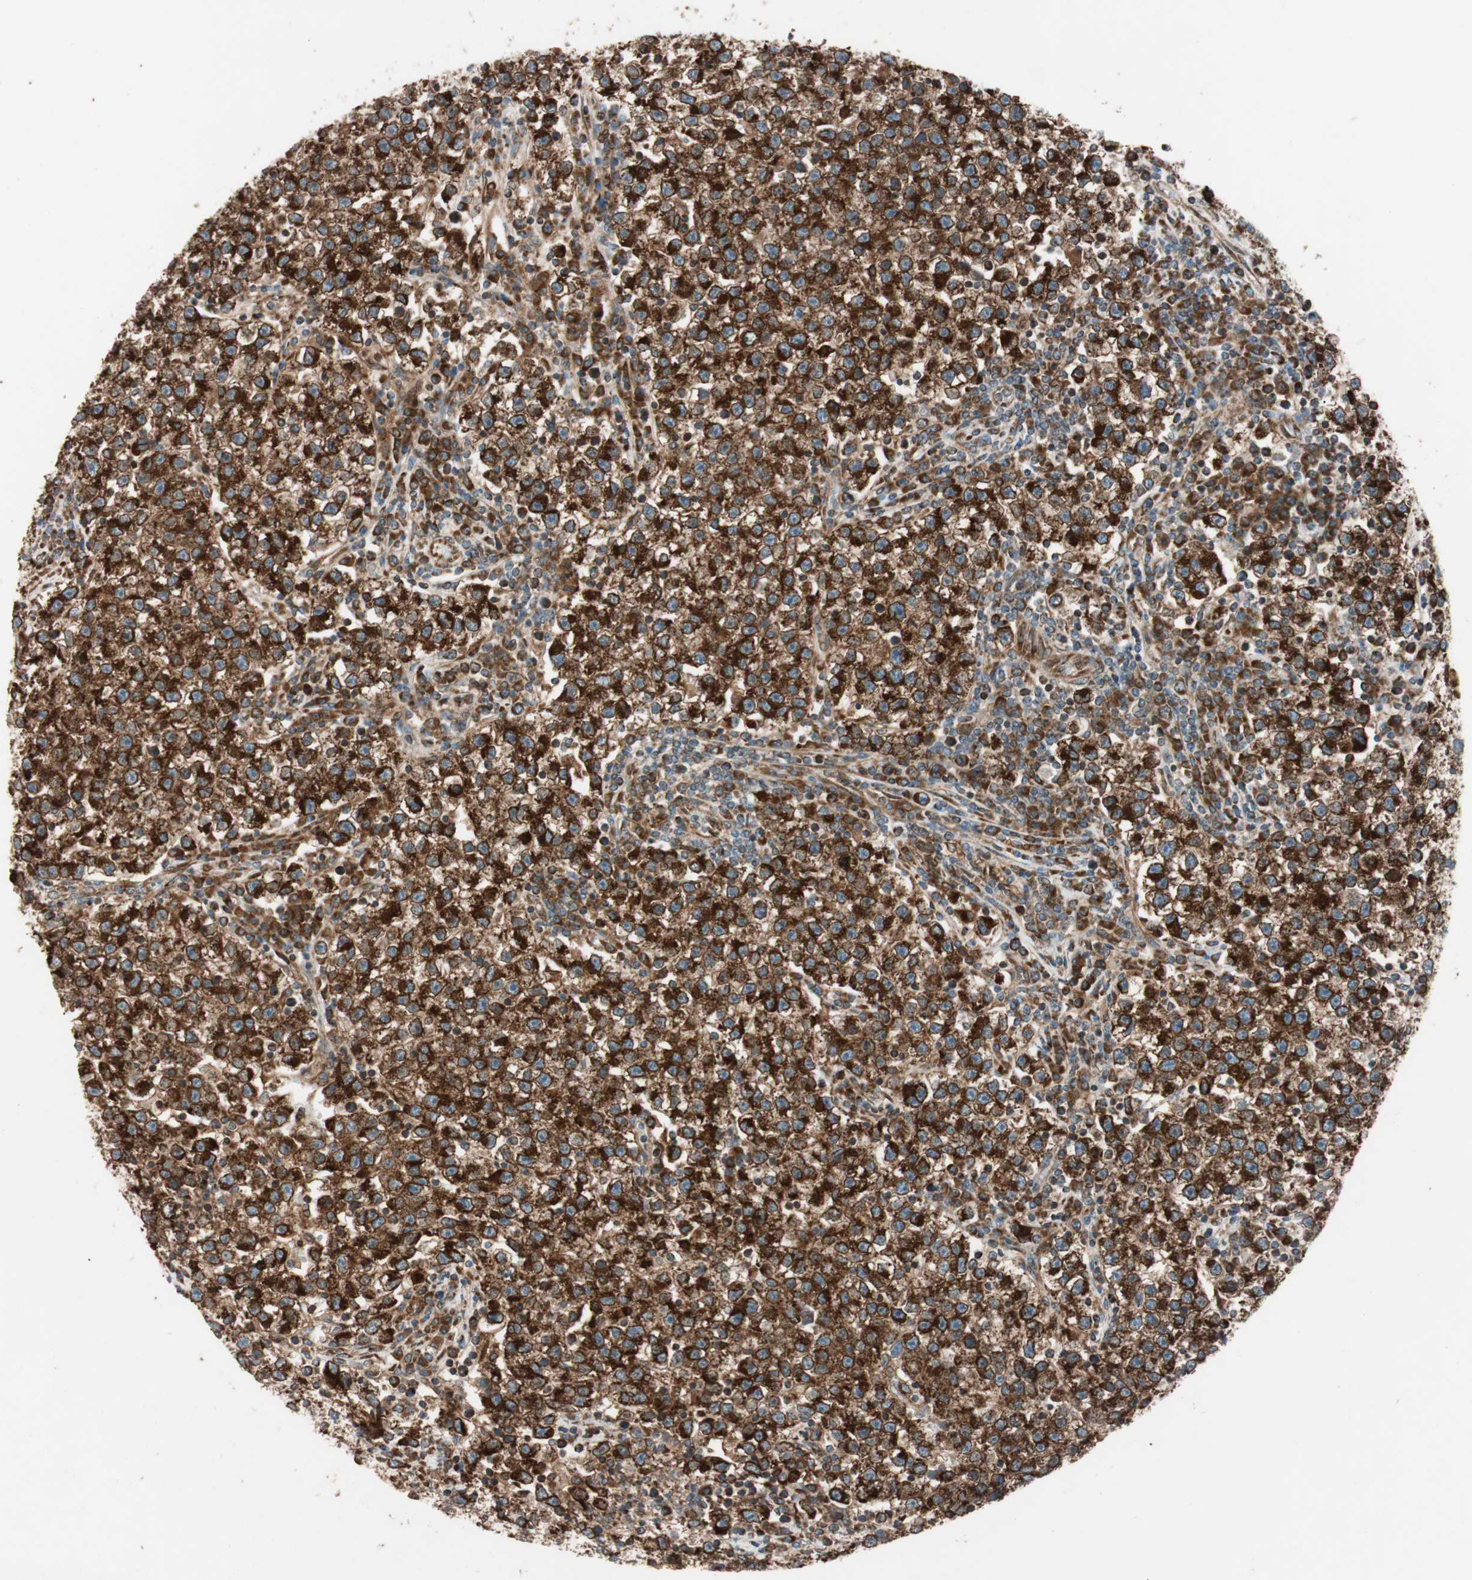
{"staining": {"intensity": "strong", "quantity": ">75%", "location": "cytoplasmic/membranous"}, "tissue": "testis cancer", "cell_type": "Tumor cells", "image_type": "cancer", "snomed": [{"axis": "morphology", "description": "Seminoma, NOS"}, {"axis": "topography", "description": "Testis"}], "caption": "This is a micrograph of immunohistochemistry (IHC) staining of testis seminoma, which shows strong positivity in the cytoplasmic/membranous of tumor cells.", "gene": "RAB5A", "patient": {"sex": "male", "age": 22}}